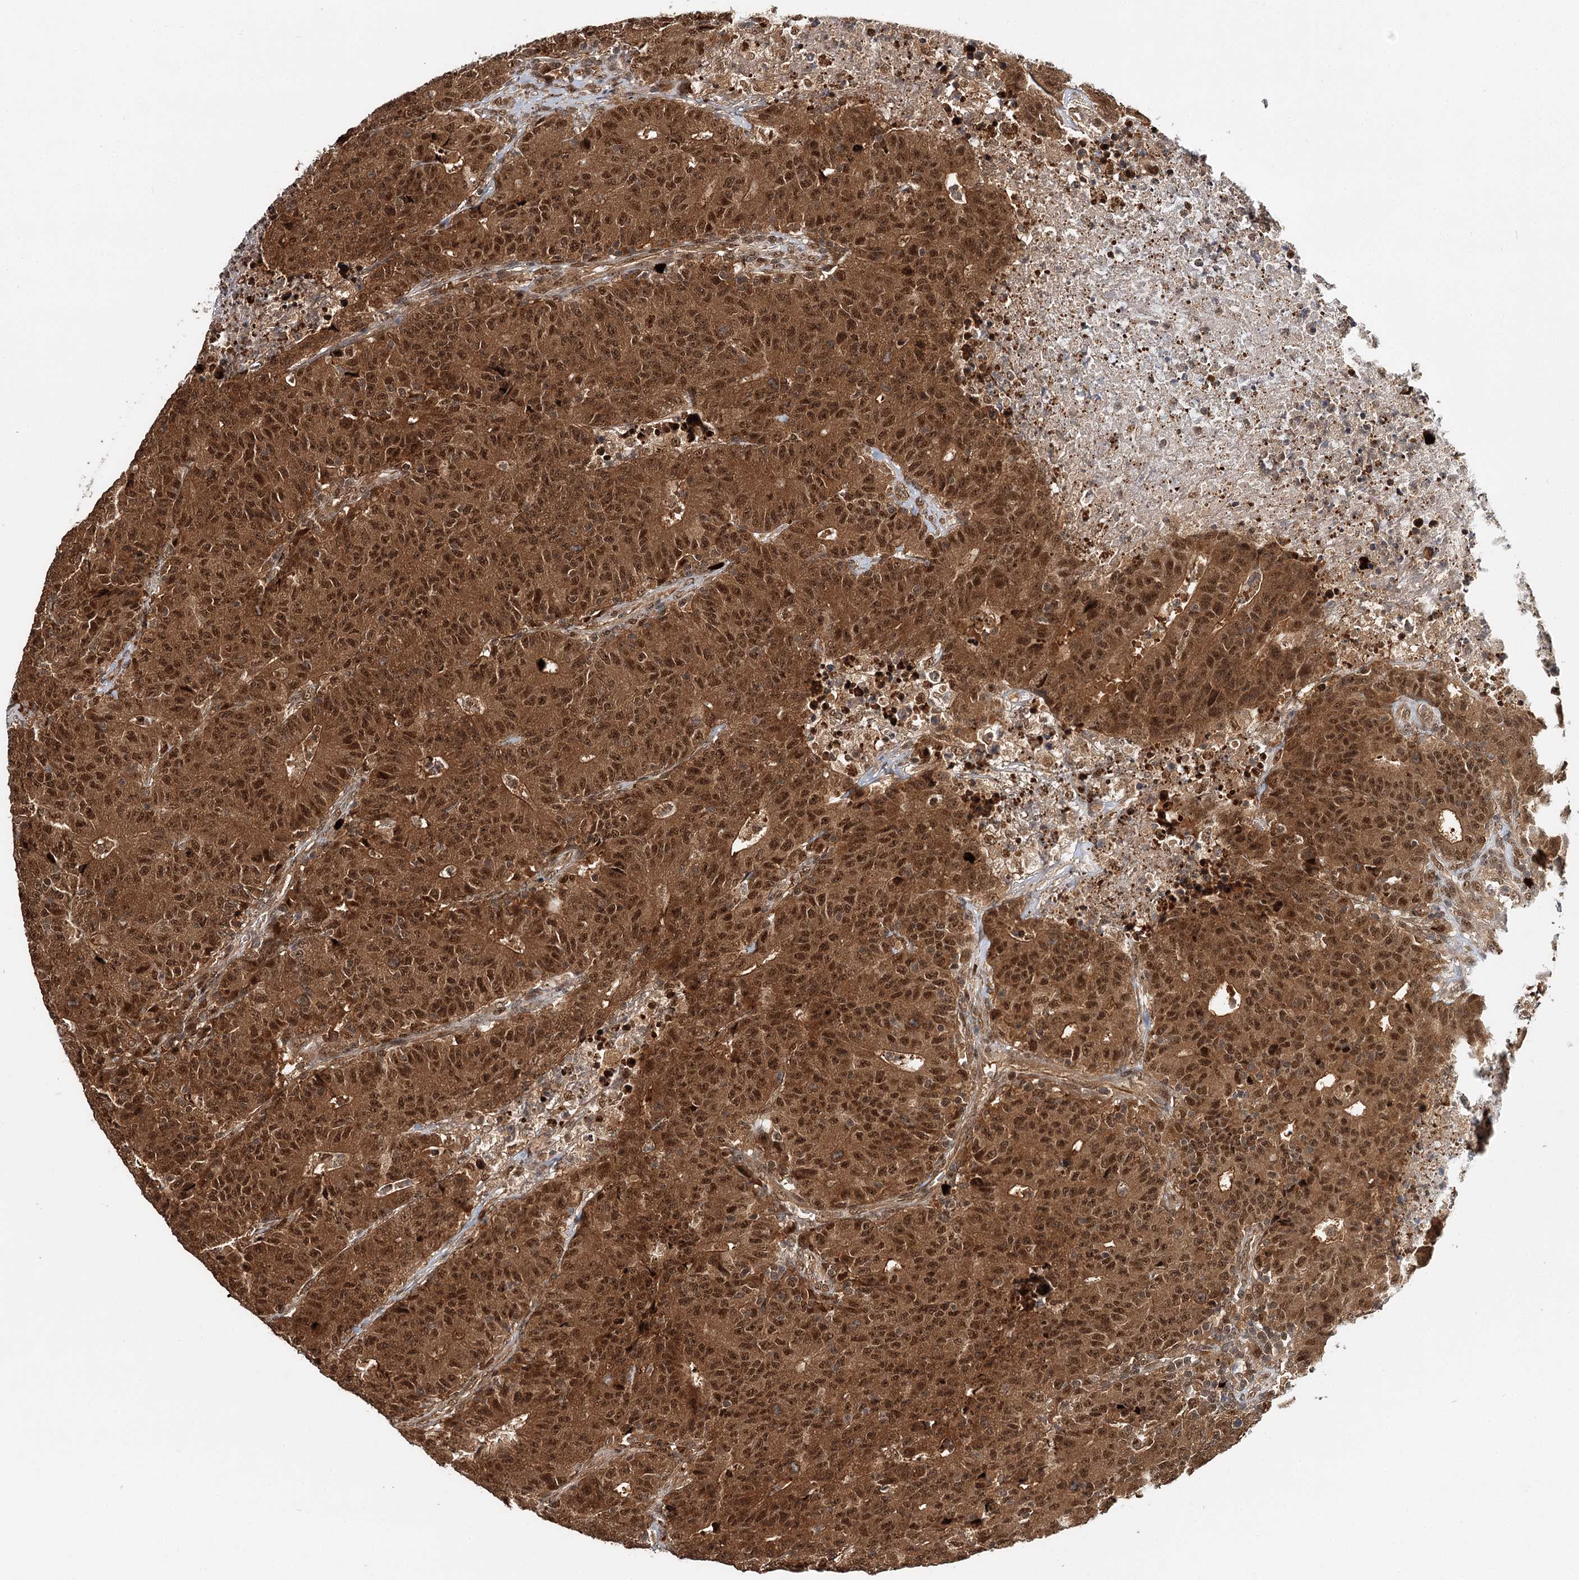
{"staining": {"intensity": "strong", "quantity": ">75%", "location": "cytoplasmic/membranous,nuclear"}, "tissue": "colorectal cancer", "cell_type": "Tumor cells", "image_type": "cancer", "snomed": [{"axis": "morphology", "description": "Adenocarcinoma, NOS"}, {"axis": "topography", "description": "Colon"}], "caption": "Human adenocarcinoma (colorectal) stained with a brown dye reveals strong cytoplasmic/membranous and nuclear positive staining in about >75% of tumor cells.", "gene": "N6AMT1", "patient": {"sex": "female", "age": 75}}